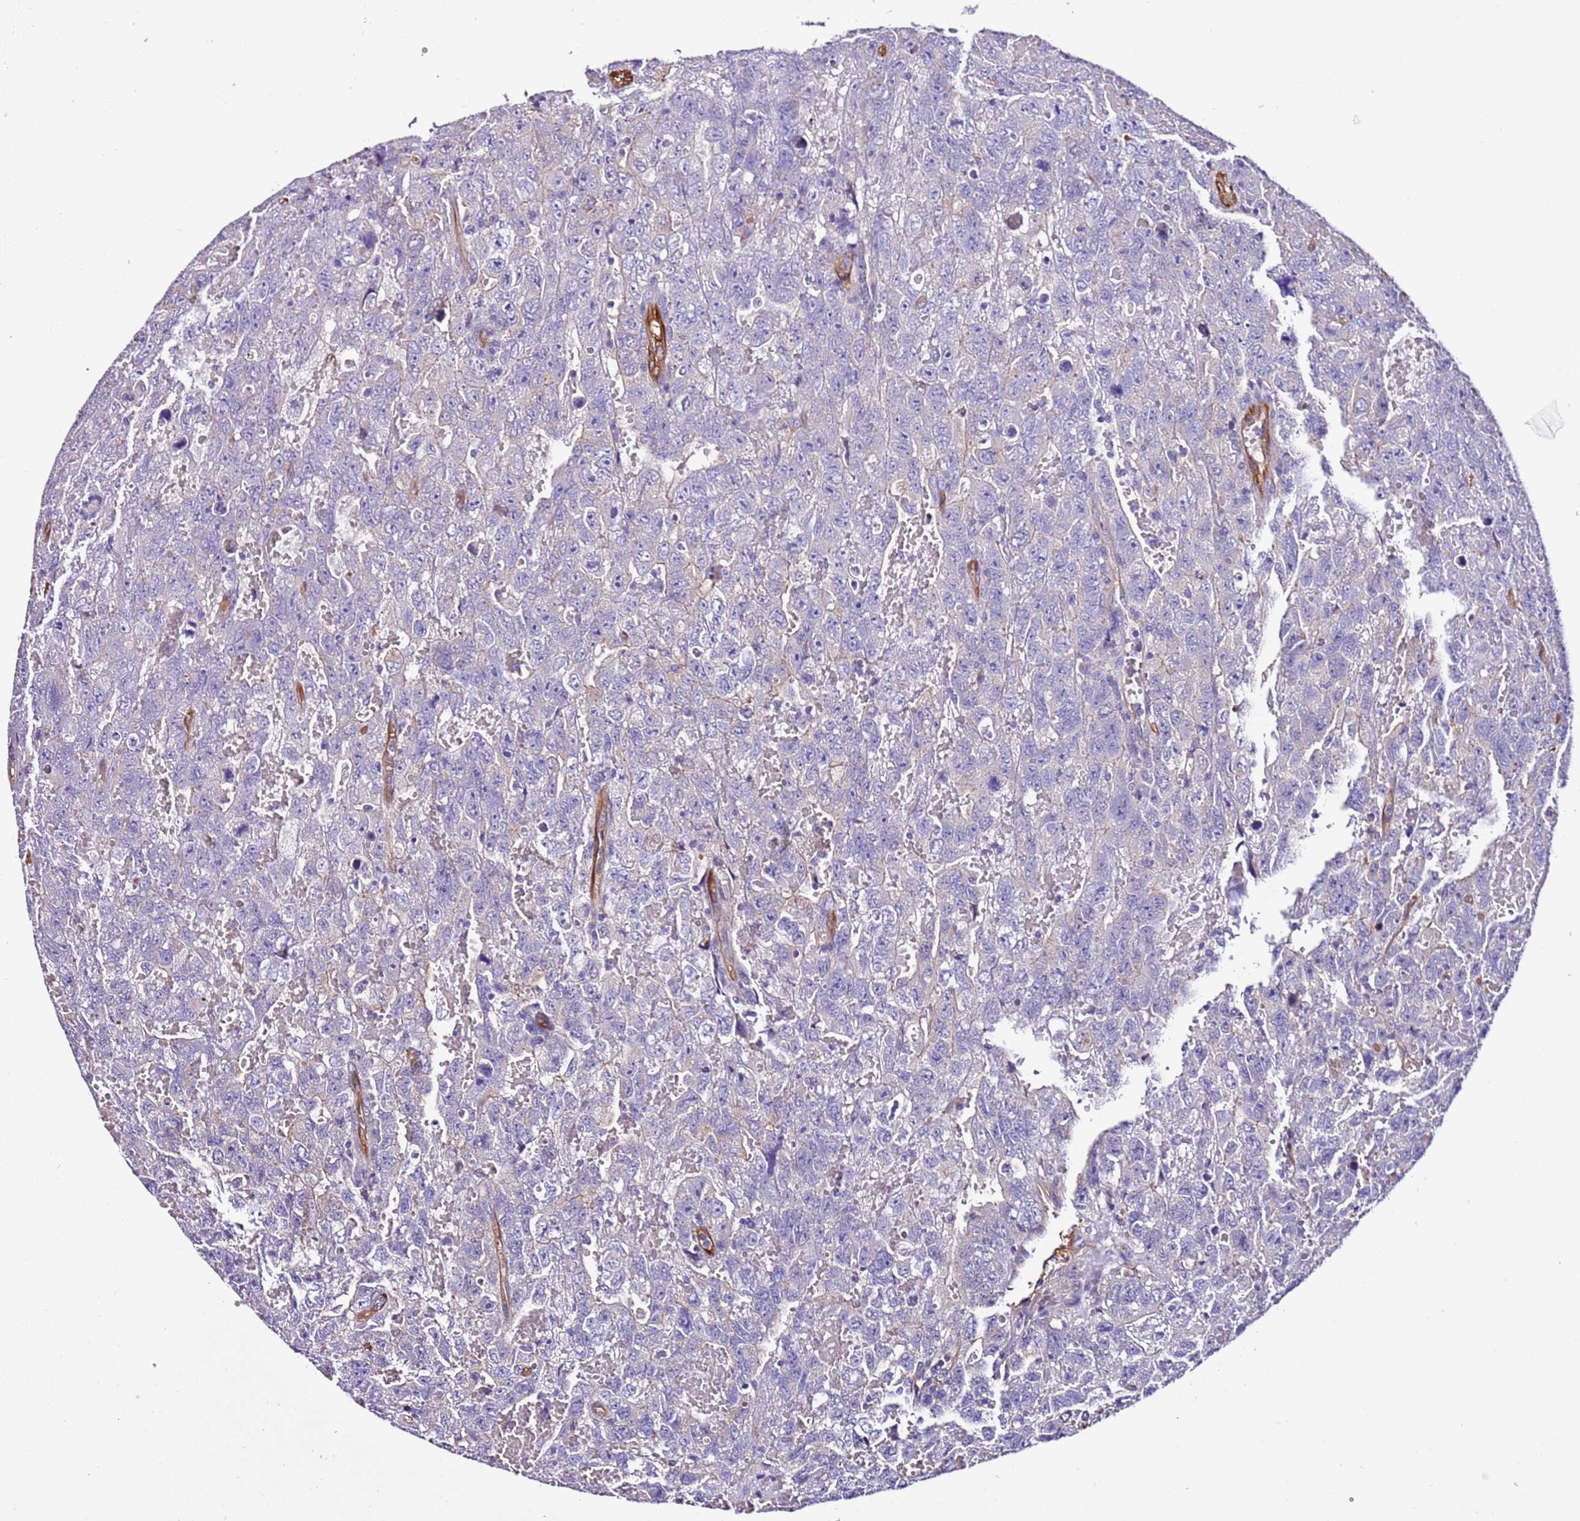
{"staining": {"intensity": "negative", "quantity": "none", "location": "none"}, "tissue": "testis cancer", "cell_type": "Tumor cells", "image_type": "cancer", "snomed": [{"axis": "morphology", "description": "Carcinoma, Embryonal, NOS"}, {"axis": "topography", "description": "Testis"}], "caption": "This is an immunohistochemistry histopathology image of human testis cancer (embryonal carcinoma). There is no expression in tumor cells.", "gene": "FAM174C", "patient": {"sex": "male", "age": 45}}